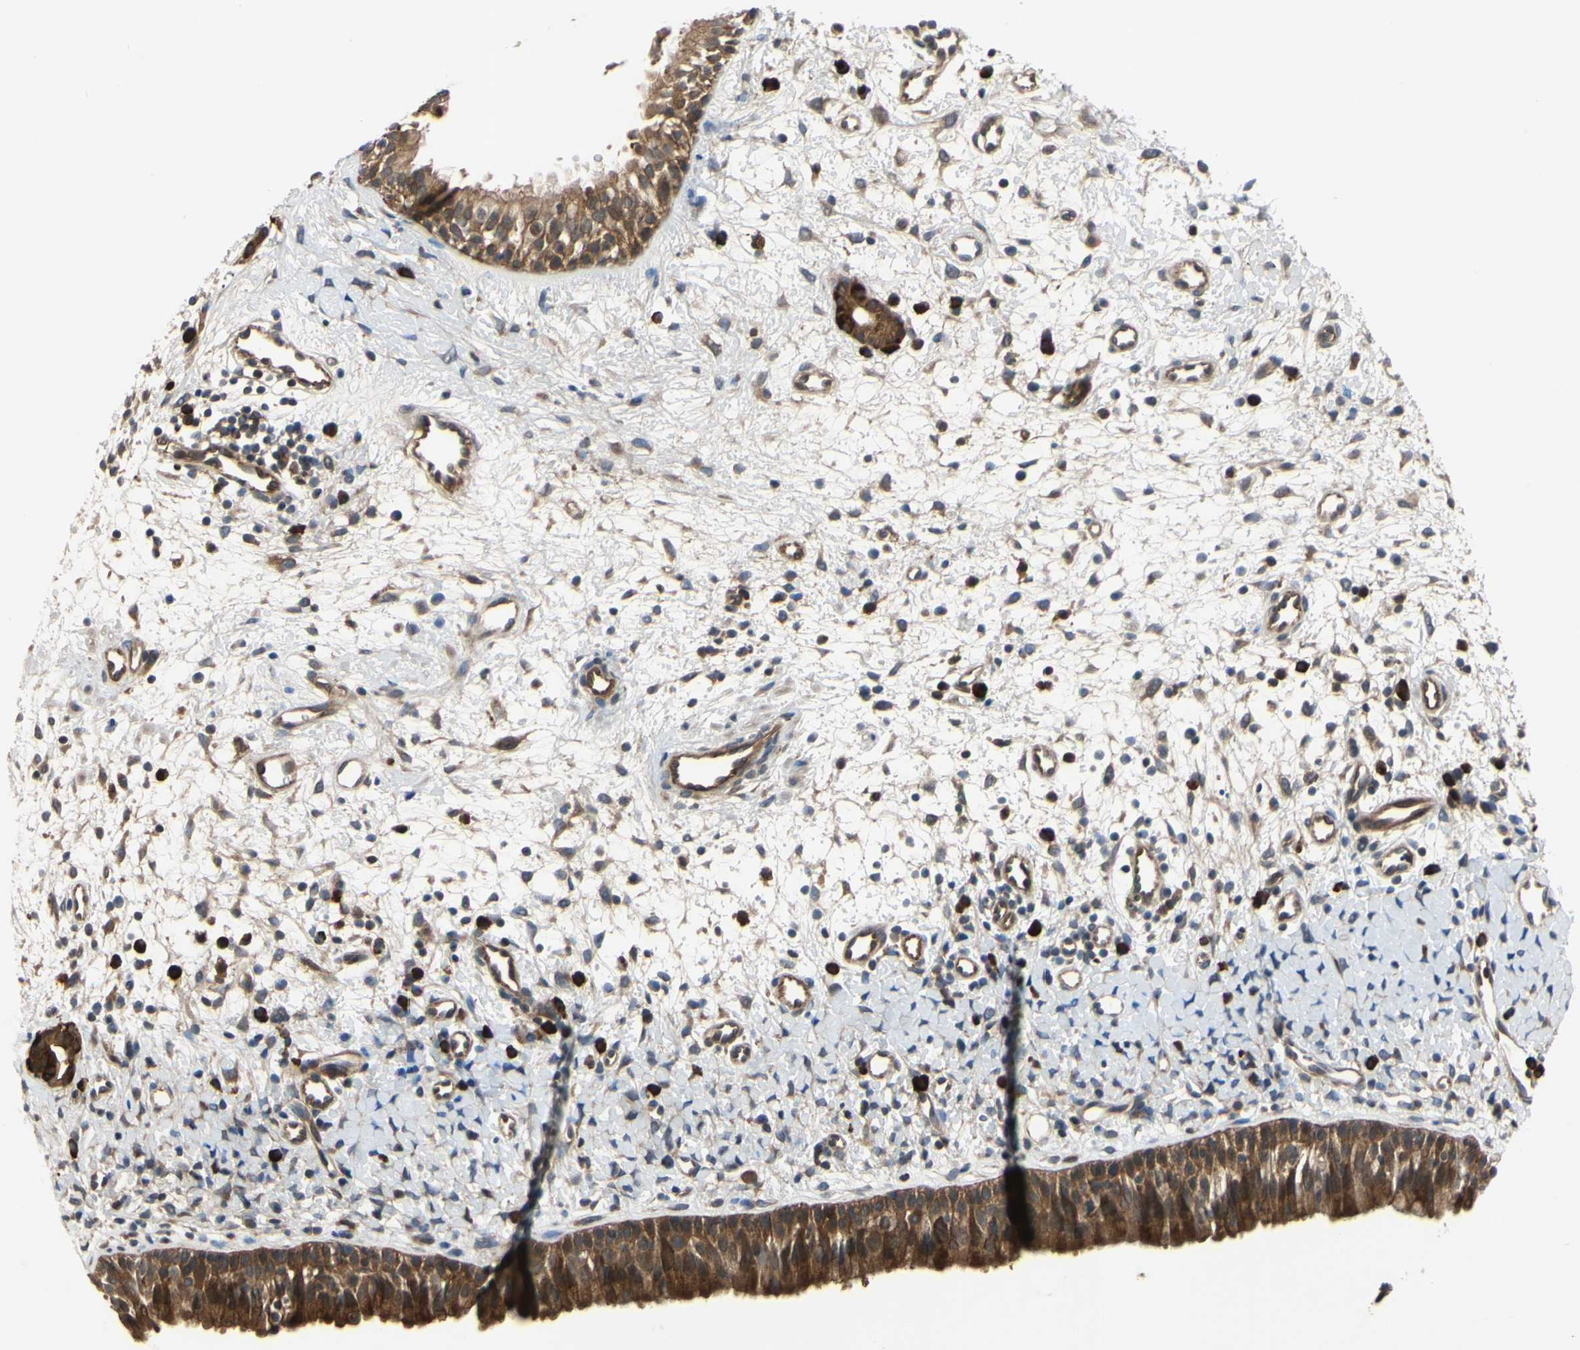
{"staining": {"intensity": "strong", "quantity": ">75%", "location": "cytoplasmic/membranous"}, "tissue": "nasopharynx", "cell_type": "Respiratory epithelial cells", "image_type": "normal", "snomed": [{"axis": "morphology", "description": "Normal tissue, NOS"}, {"axis": "topography", "description": "Nasopharynx"}], "caption": "Protein analysis of benign nasopharynx exhibits strong cytoplasmic/membranous expression in about >75% of respiratory epithelial cells.", "gene": "XIAP", "patient": {"sex": "male", "age": 22}}